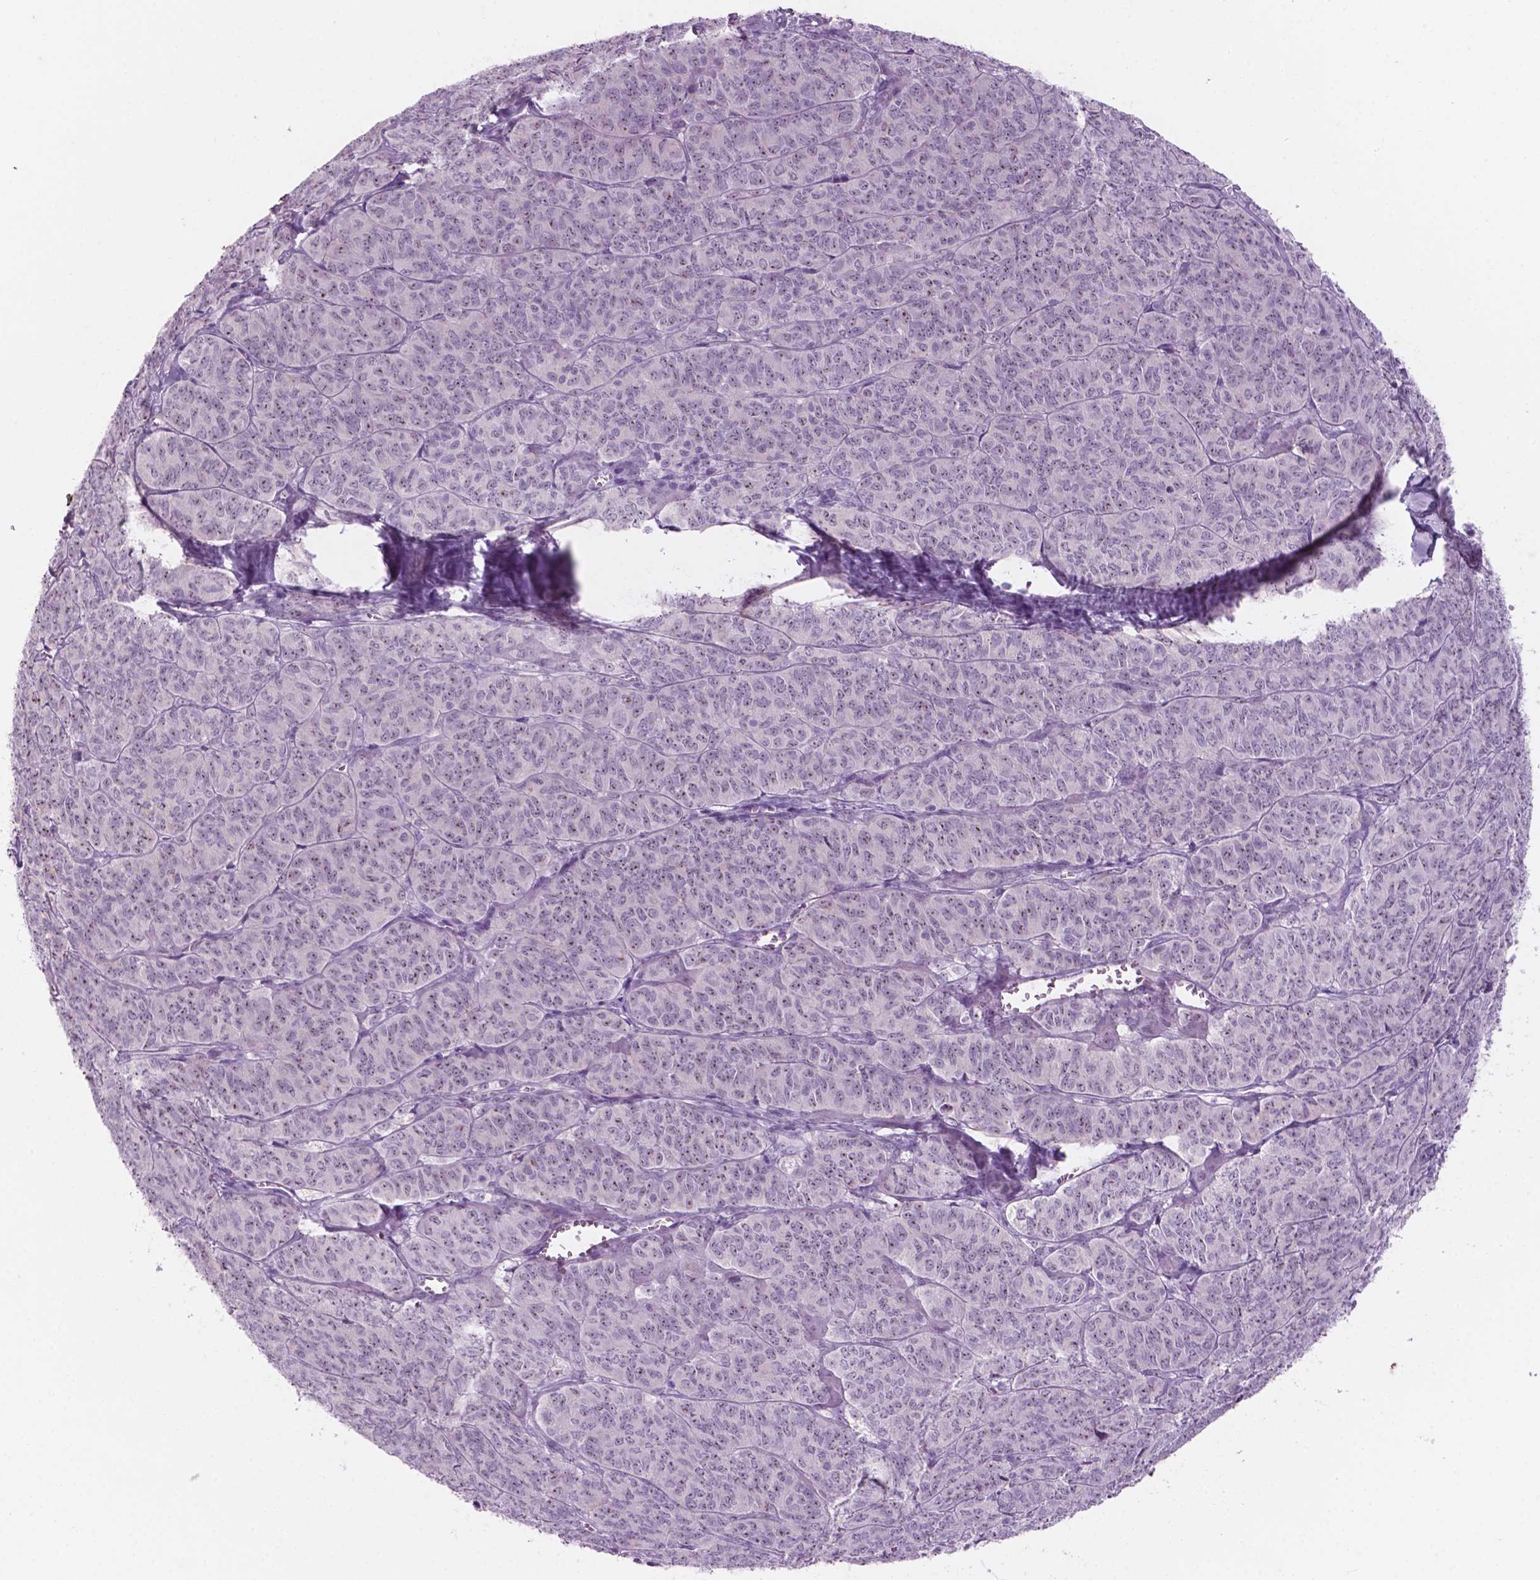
{"staining": {"intensity": "negative", "quantity": "none", "location": "none"}, "tissue": "ovarian cancer", "cell_type": "Tumor cells", "image_type": "cancer", "snomed": [{"axis": "morphology", "description": "Carcinoma, endometroid"}, {"axis": "topography", "description": "Ovary"}], "caption": "DAB immunohistochemical staining of human ovarian endometroid carcinoma reveals no significant staining in tumor cells.", "gene": "ZNF853", "patient": {"sex": "female", "age": 80}}